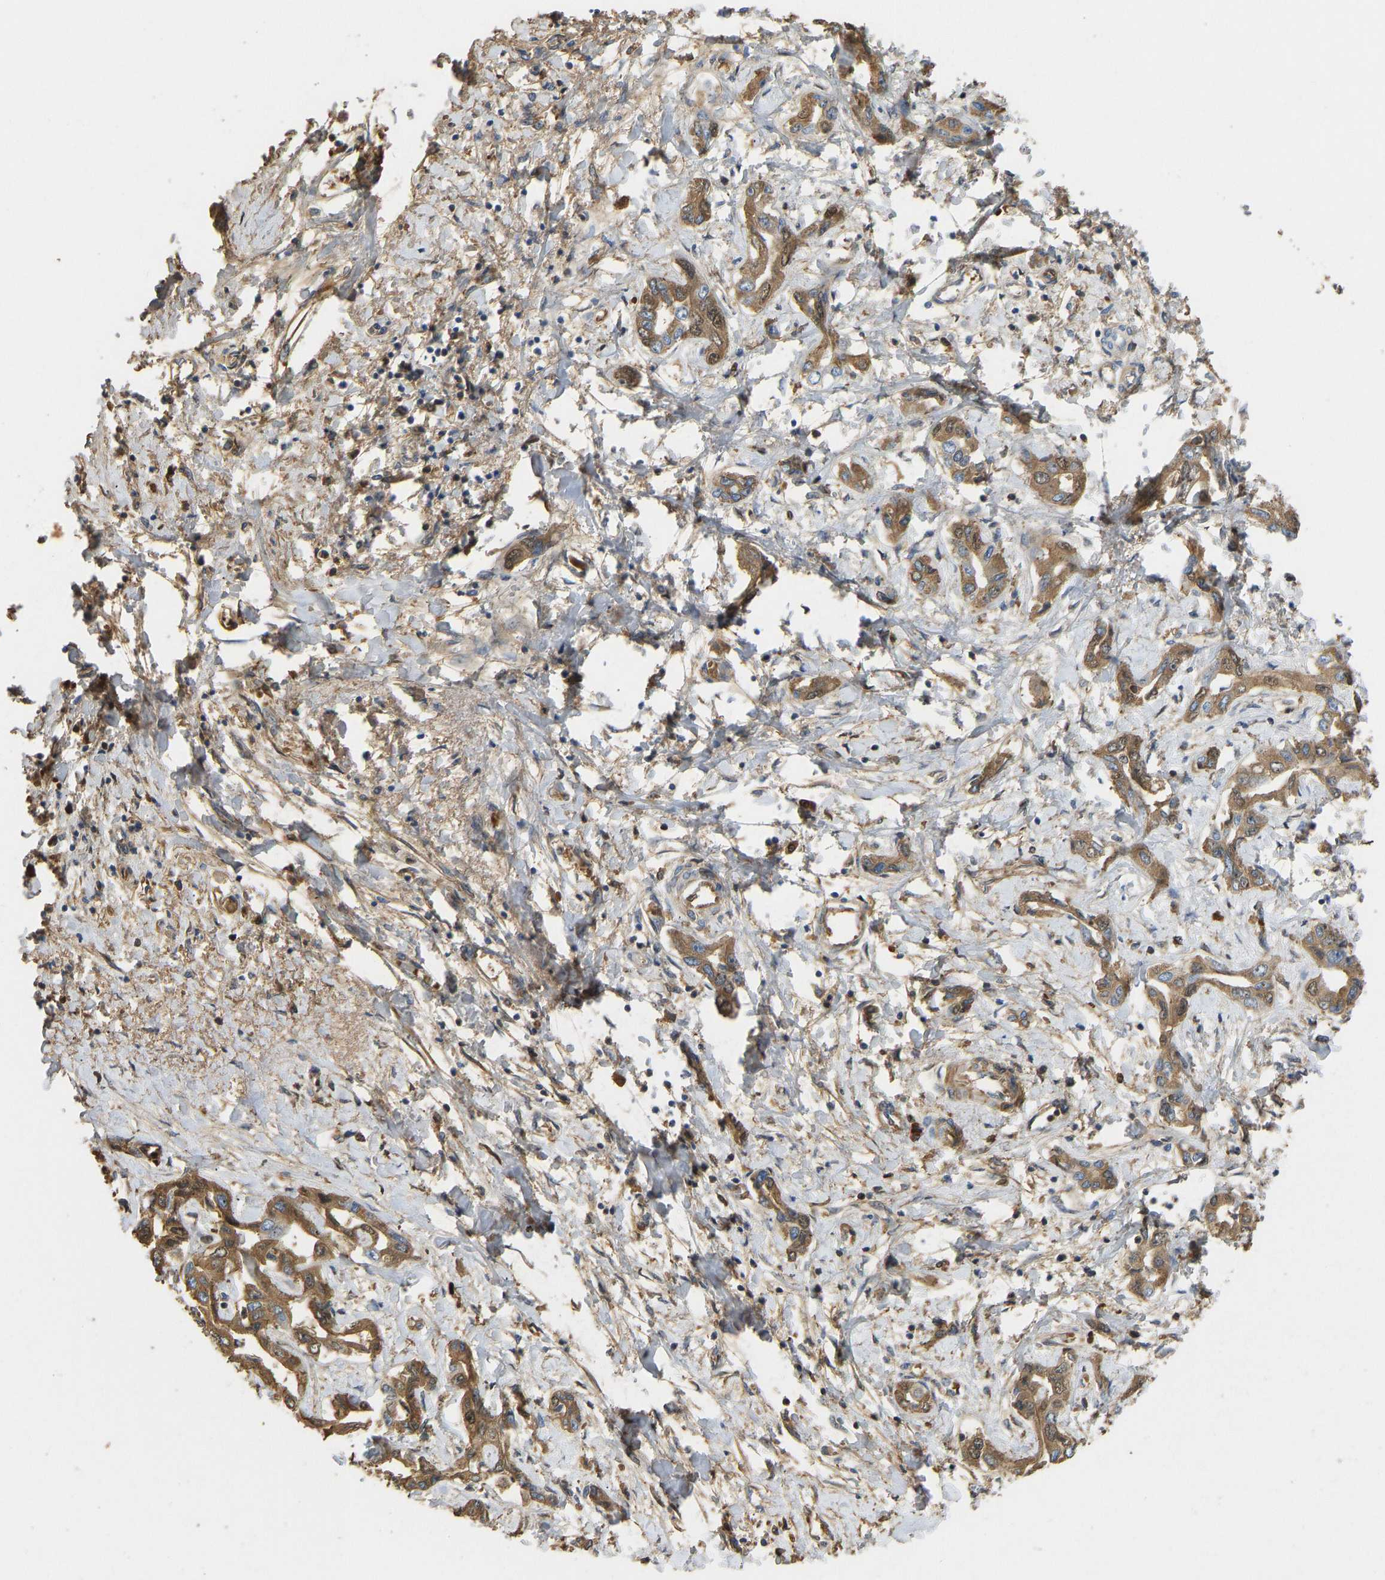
{"staining": {"intensity": "moderate", "quantity": ">75%", "location": "cytoplasmic/membranous"}, "tissue": "liver cancer", "cell_type": "Tumor cells", "image_type": "cancer", "snomed": [{"axis": "morphology", "description": "Cholangiocarcinoma"}, {"axis": "topography", "description": "Liver"}], "caption": "Immunohistochemical staining of human liver cancer reveals moderate cytoplasmic/membranous protein staining in approximately >75% of tumor cells.", "gene": "VCPKMT", "patient": {"sex": "male", "age": 59}}